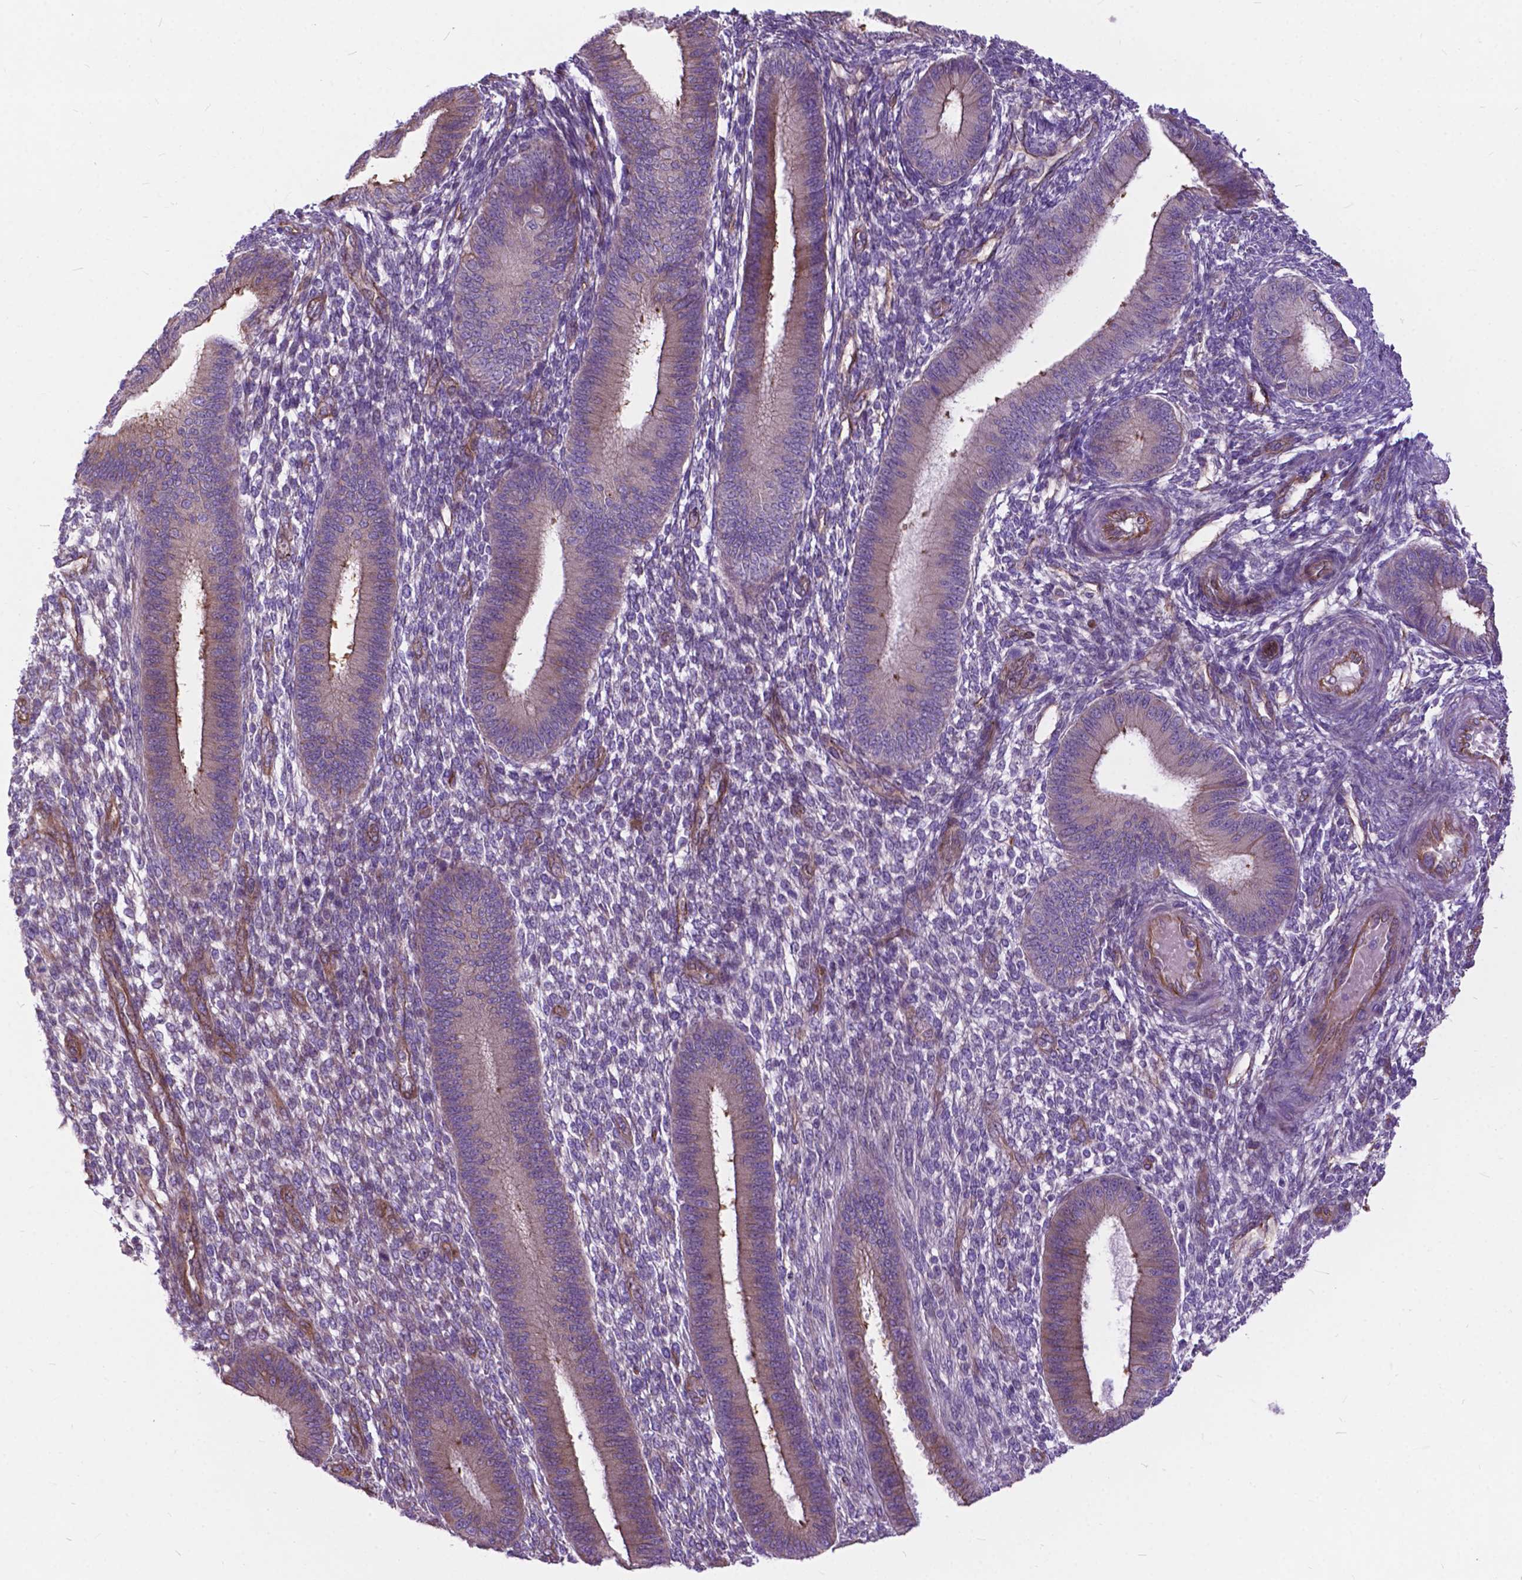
{"staining": {"intensity": "negative", "quantity": "none", "location": "none"}, "tissue": "endometrium", "cell_type": "Cells in endometrial stroma", "image_type": "normal", "snomed": [{"axis": "morphology", "description": "Normal tissue, NOS"}, {"axis": "topography", "description": "Endometrium"}], "caption": "High magnification brightfield microscopy of unremarkable endometrium stained with DAB (brown) and counterstained with hematoxylin (blue): cells in endometrial stroma show no significant expression. The staining was performed using DAB to visualize the protein expression in brown, while the nuclei were stained in blue with hematoxylin (Magnification: 20x).", "gene": "FLT4", "patient": {"sex": "female", "age": 39}}